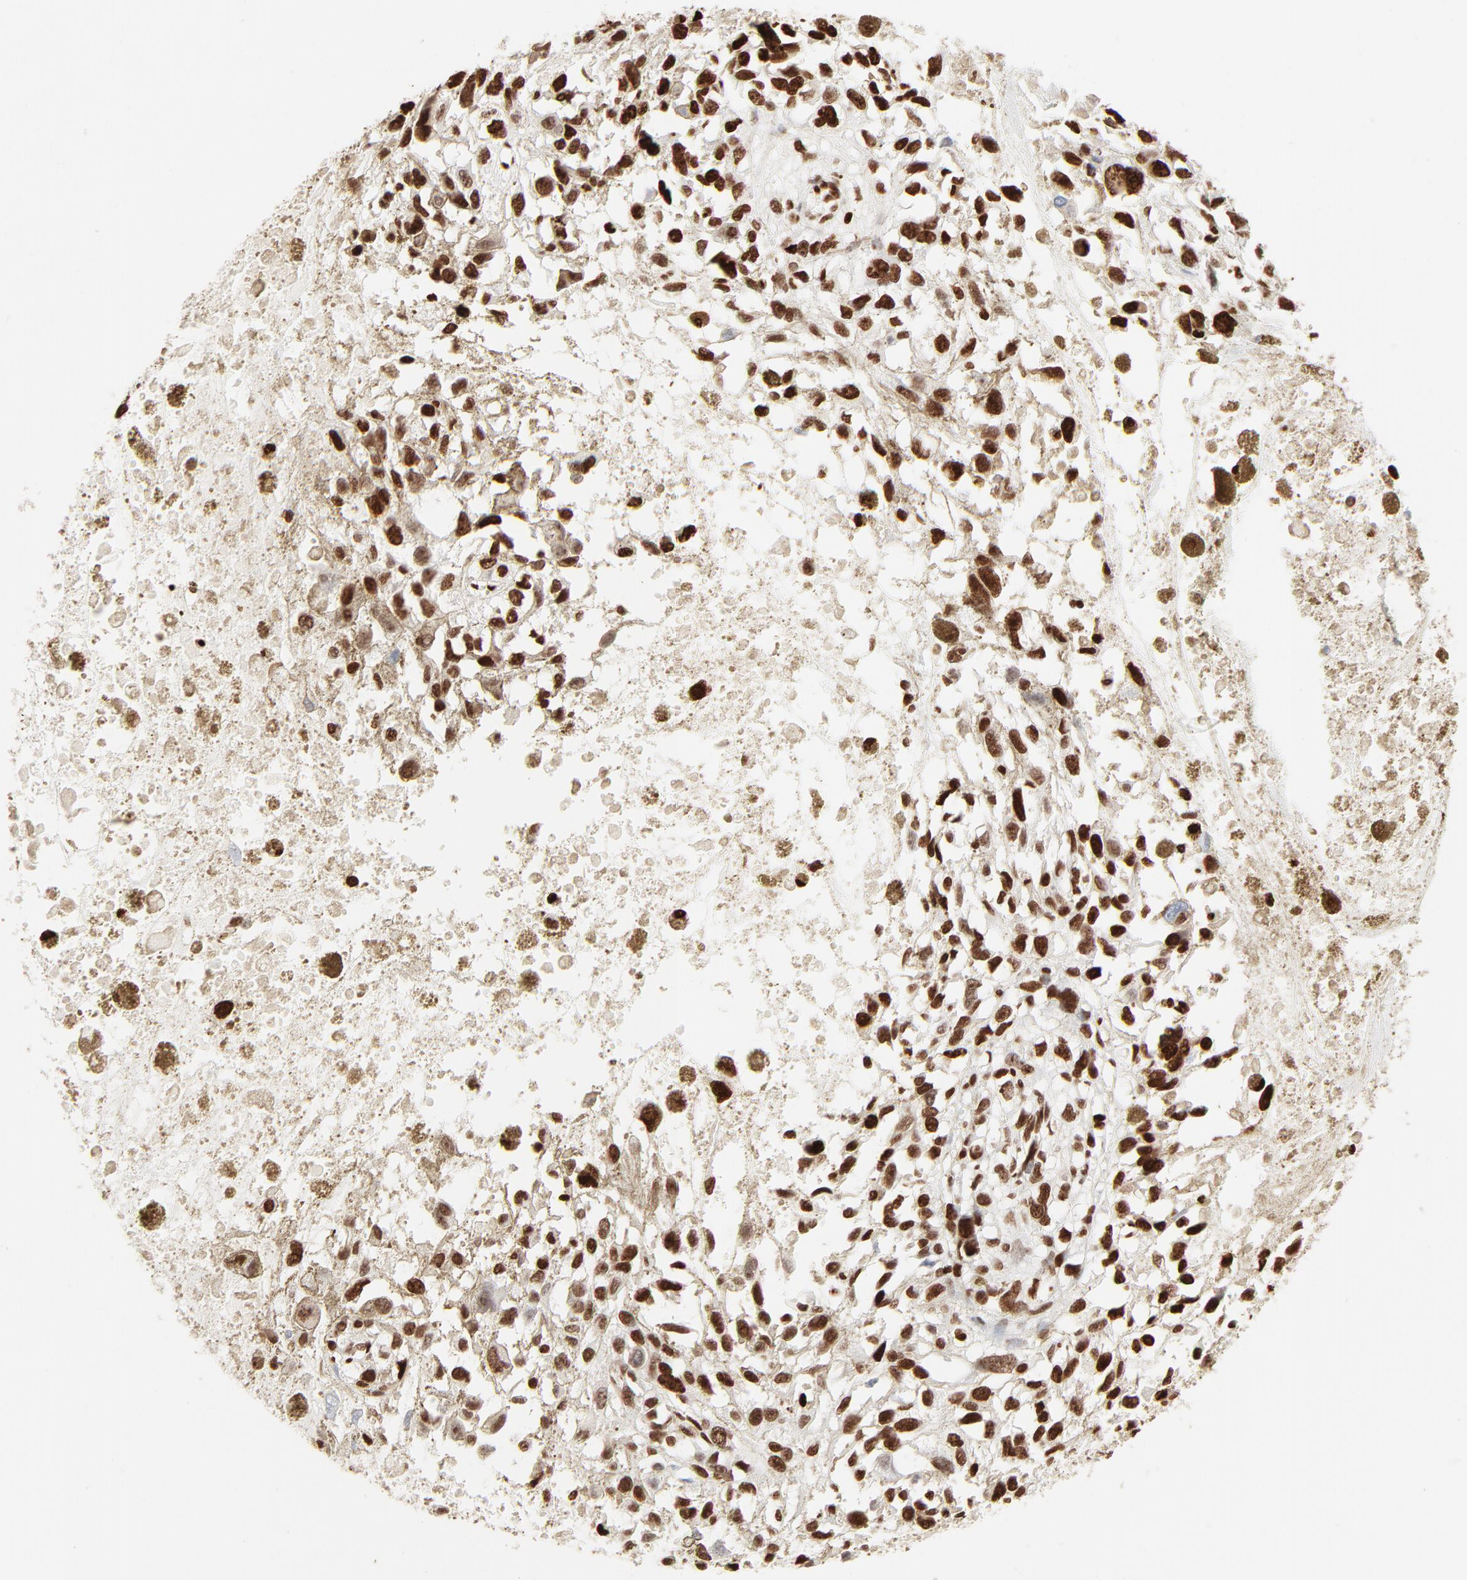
{"staining": {"intensity": "strong", "quantity": ">75%", "location": "nuclear"}, "tissue": "melanoma", "cell_type": "Tumor cells", "image_type": "cancer", "snomed": [{"axis": "morphology", "description": "Malignant melanoma, Metastatic site"}, {"axis": "topography", "description": "Lymph node"}], "caption": "Strong nuclear positivity for a protein is identified in approximately >75% of tumor cells of melanoma using IHC.", "gene": "HMGB2", "patient": {"sex": "male", "age": 59}}